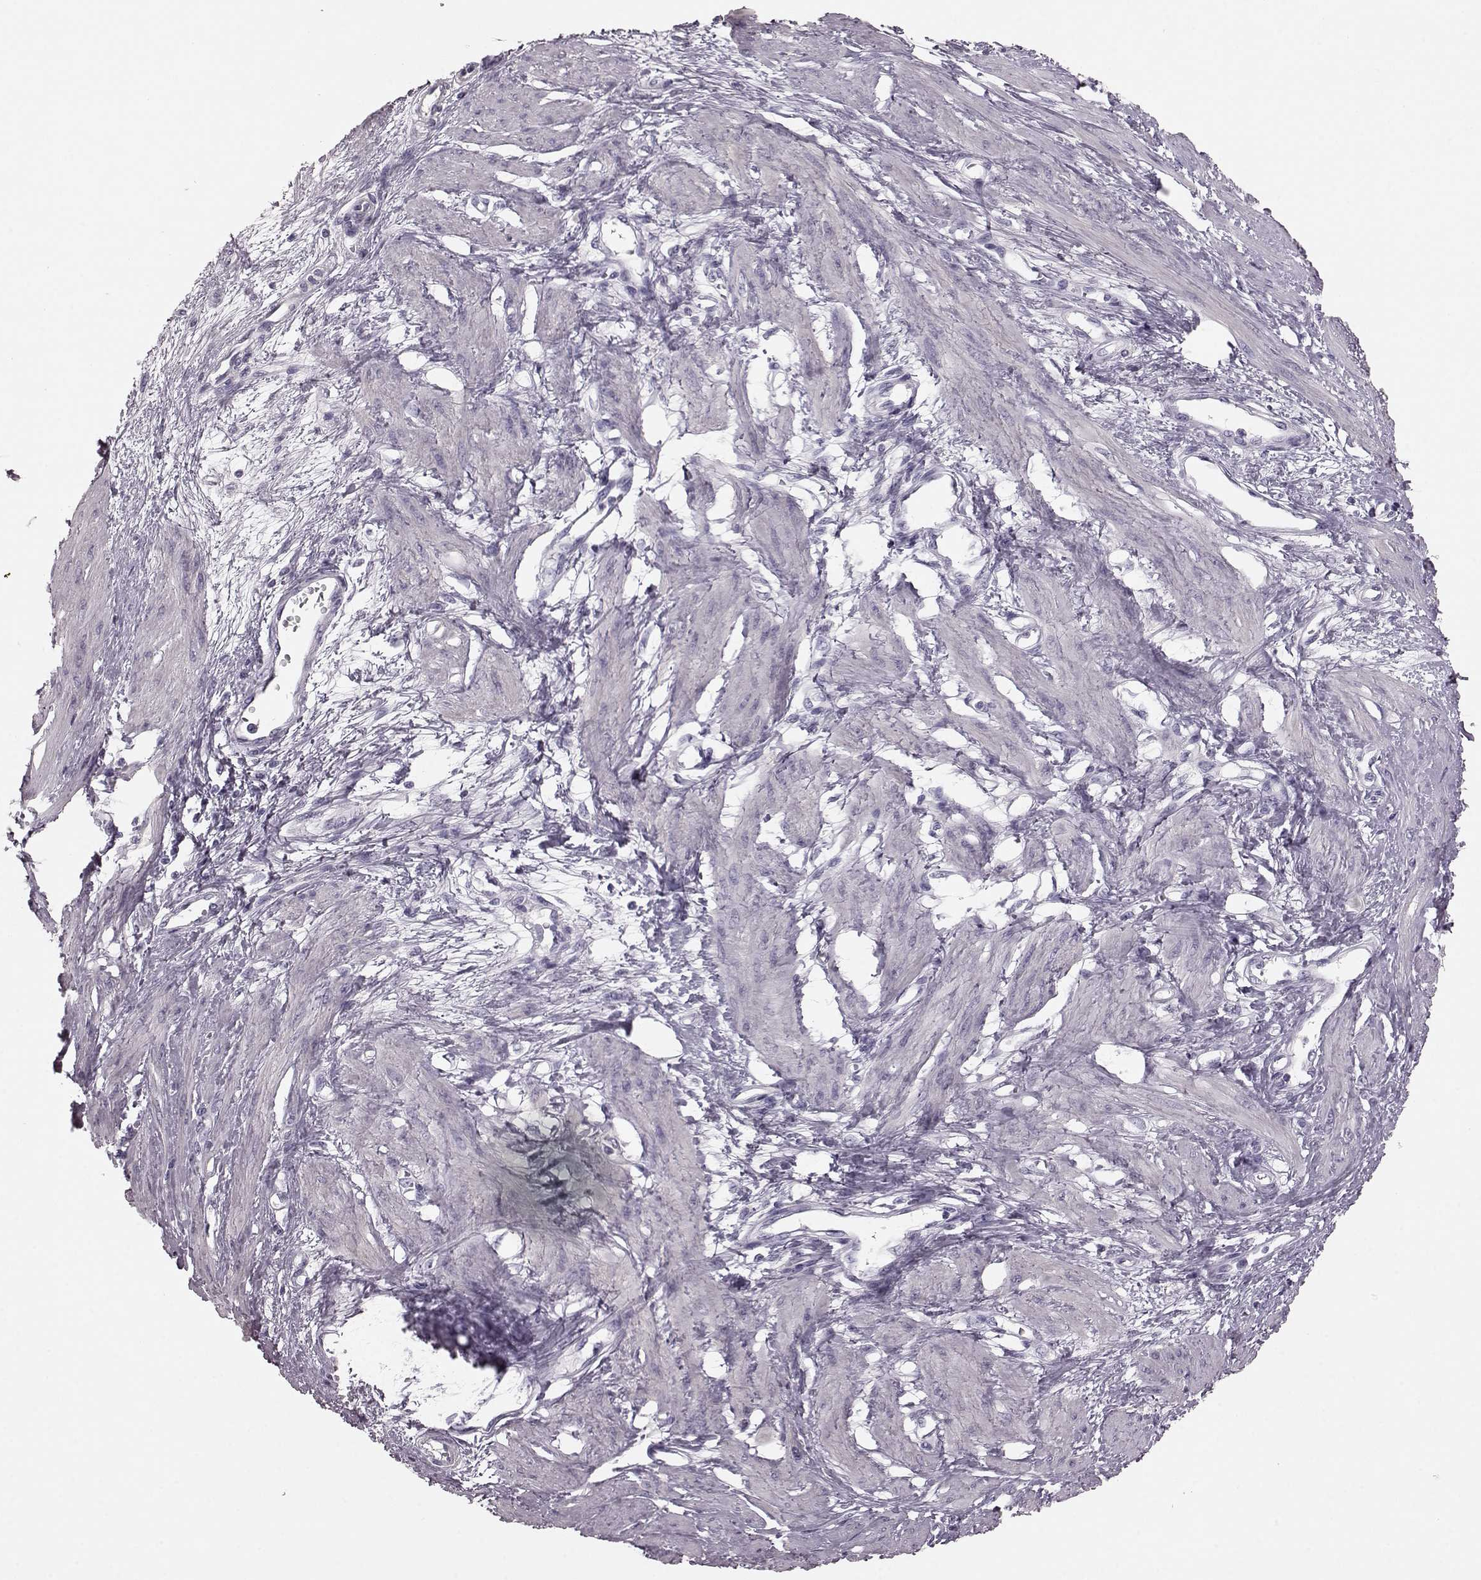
{"staining": {"intensity": "negative", "quantity": "none", "location": "none"}, "tissue": "smooth muscle", "cell_type": "Smooth muscle cells", "image_type": "normal", "snomed": [{"axis": "morphology", "description": "Normal tissue, NOS"}, {"axis": "topography", "description": "Smooth muscle"}, {"axis": "topography", "description": "Uterus"}], "caption": "Normal smooth muscle was stained to show a protein in brown. There is no significant expression in smooth muscle cells. The staining is performed using DAB (3,3'-diaminobenzidine) brown chromogen with nuclei counter-stained in using hematoxylin.", "gene": "CRYBA2", "patient": {"sex": "female", "age": 39}}